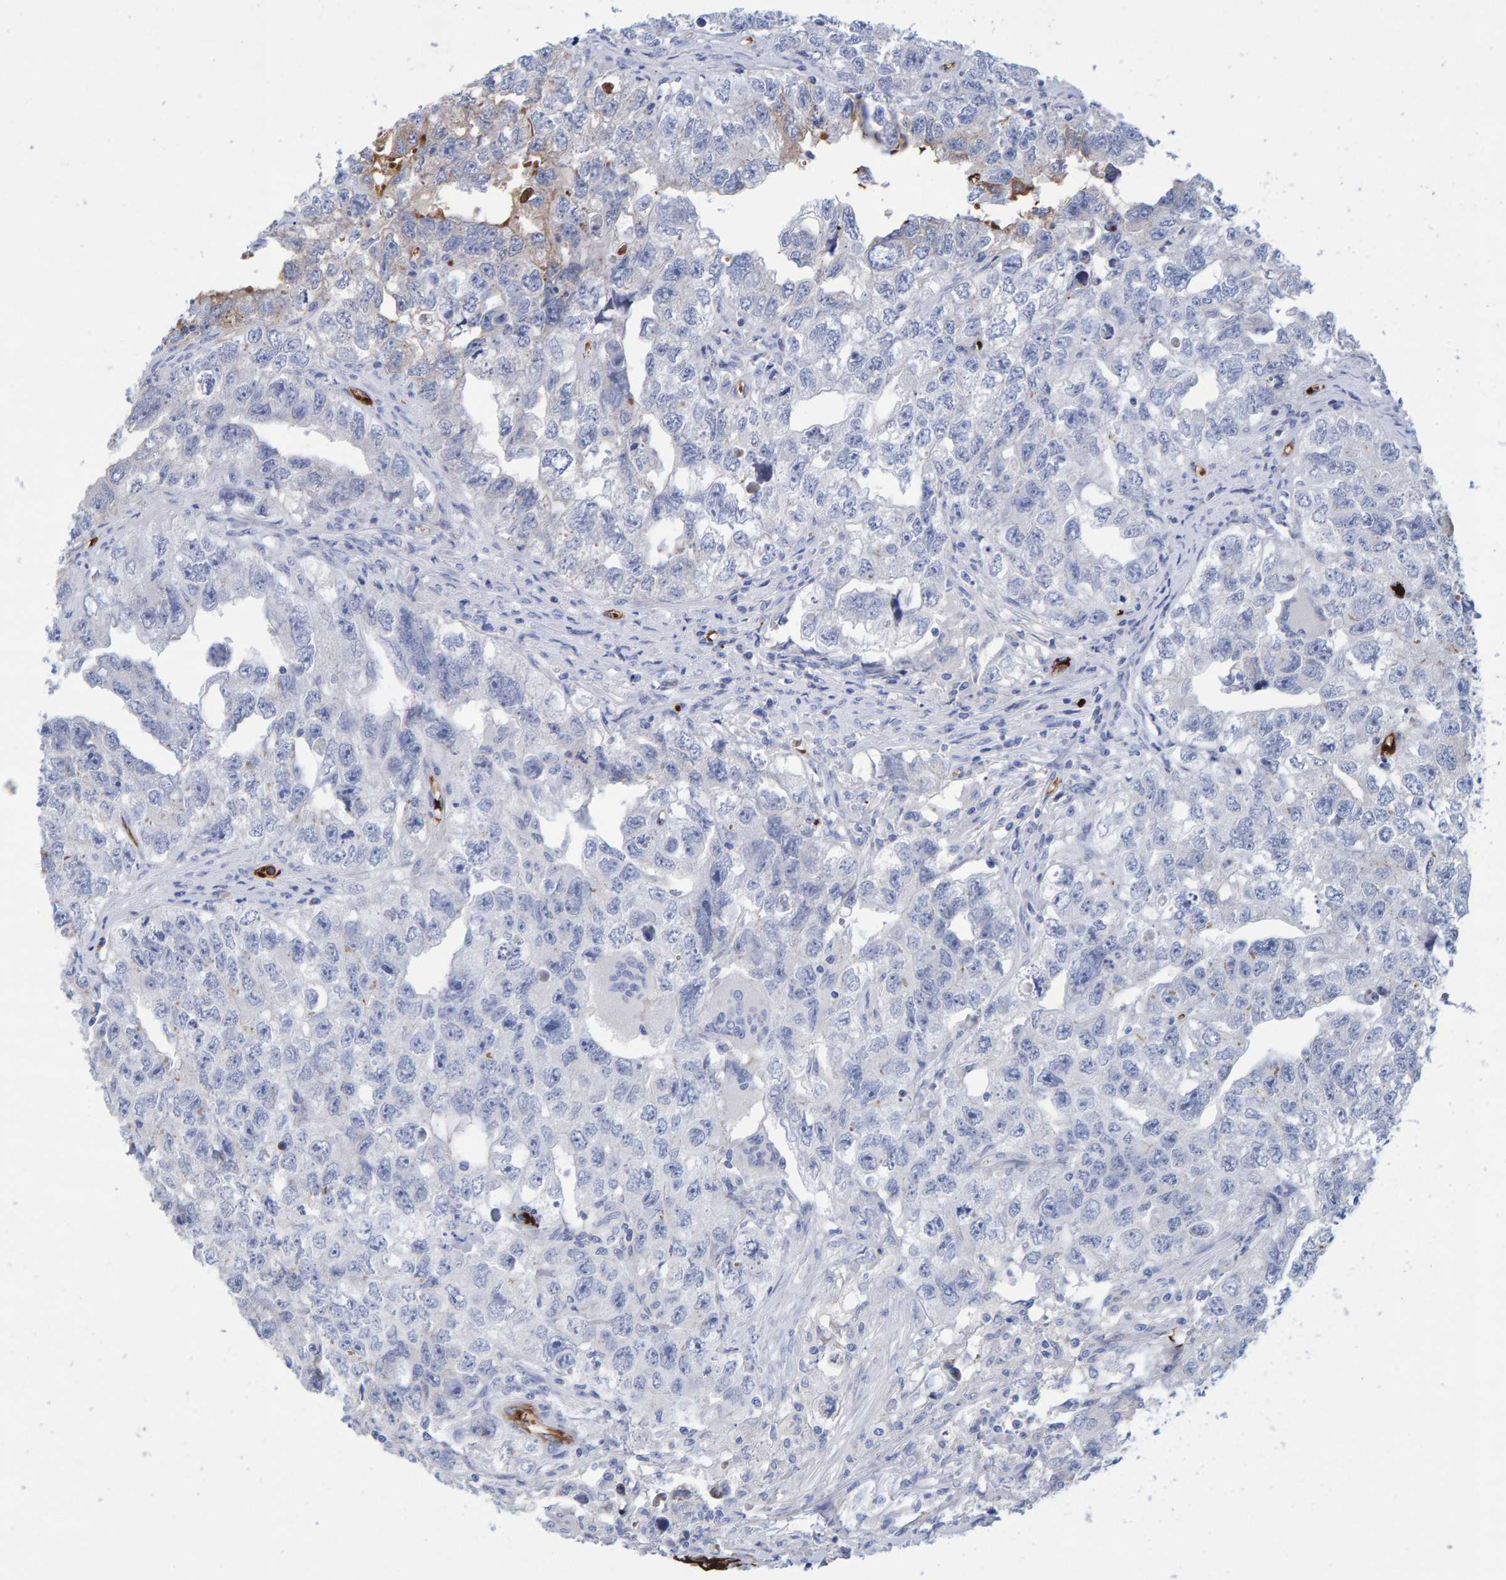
{"staining": {"intensity": "negative", "quantity": "none", "location": "none"}, "tissue": "testis cancer", "cell_type": "Tumor cells", "image_type": "cancer", "snomed": [{"axis": "morphology", "description": "Seminoma, NOS"}, {"axis": "morphology", "description": "Carcinoma, Embryonal, NOS"}, {"axis": "topography", "description": "Testis"}], "caption": "This is a photomicrograph of immunohistochemistry (IHC) staining of embryonal carcinoma (testis), which shows no positivity in tumor cells.", "gene": "VPS9D1", "patient": {"sex": "male", "age": 43}}